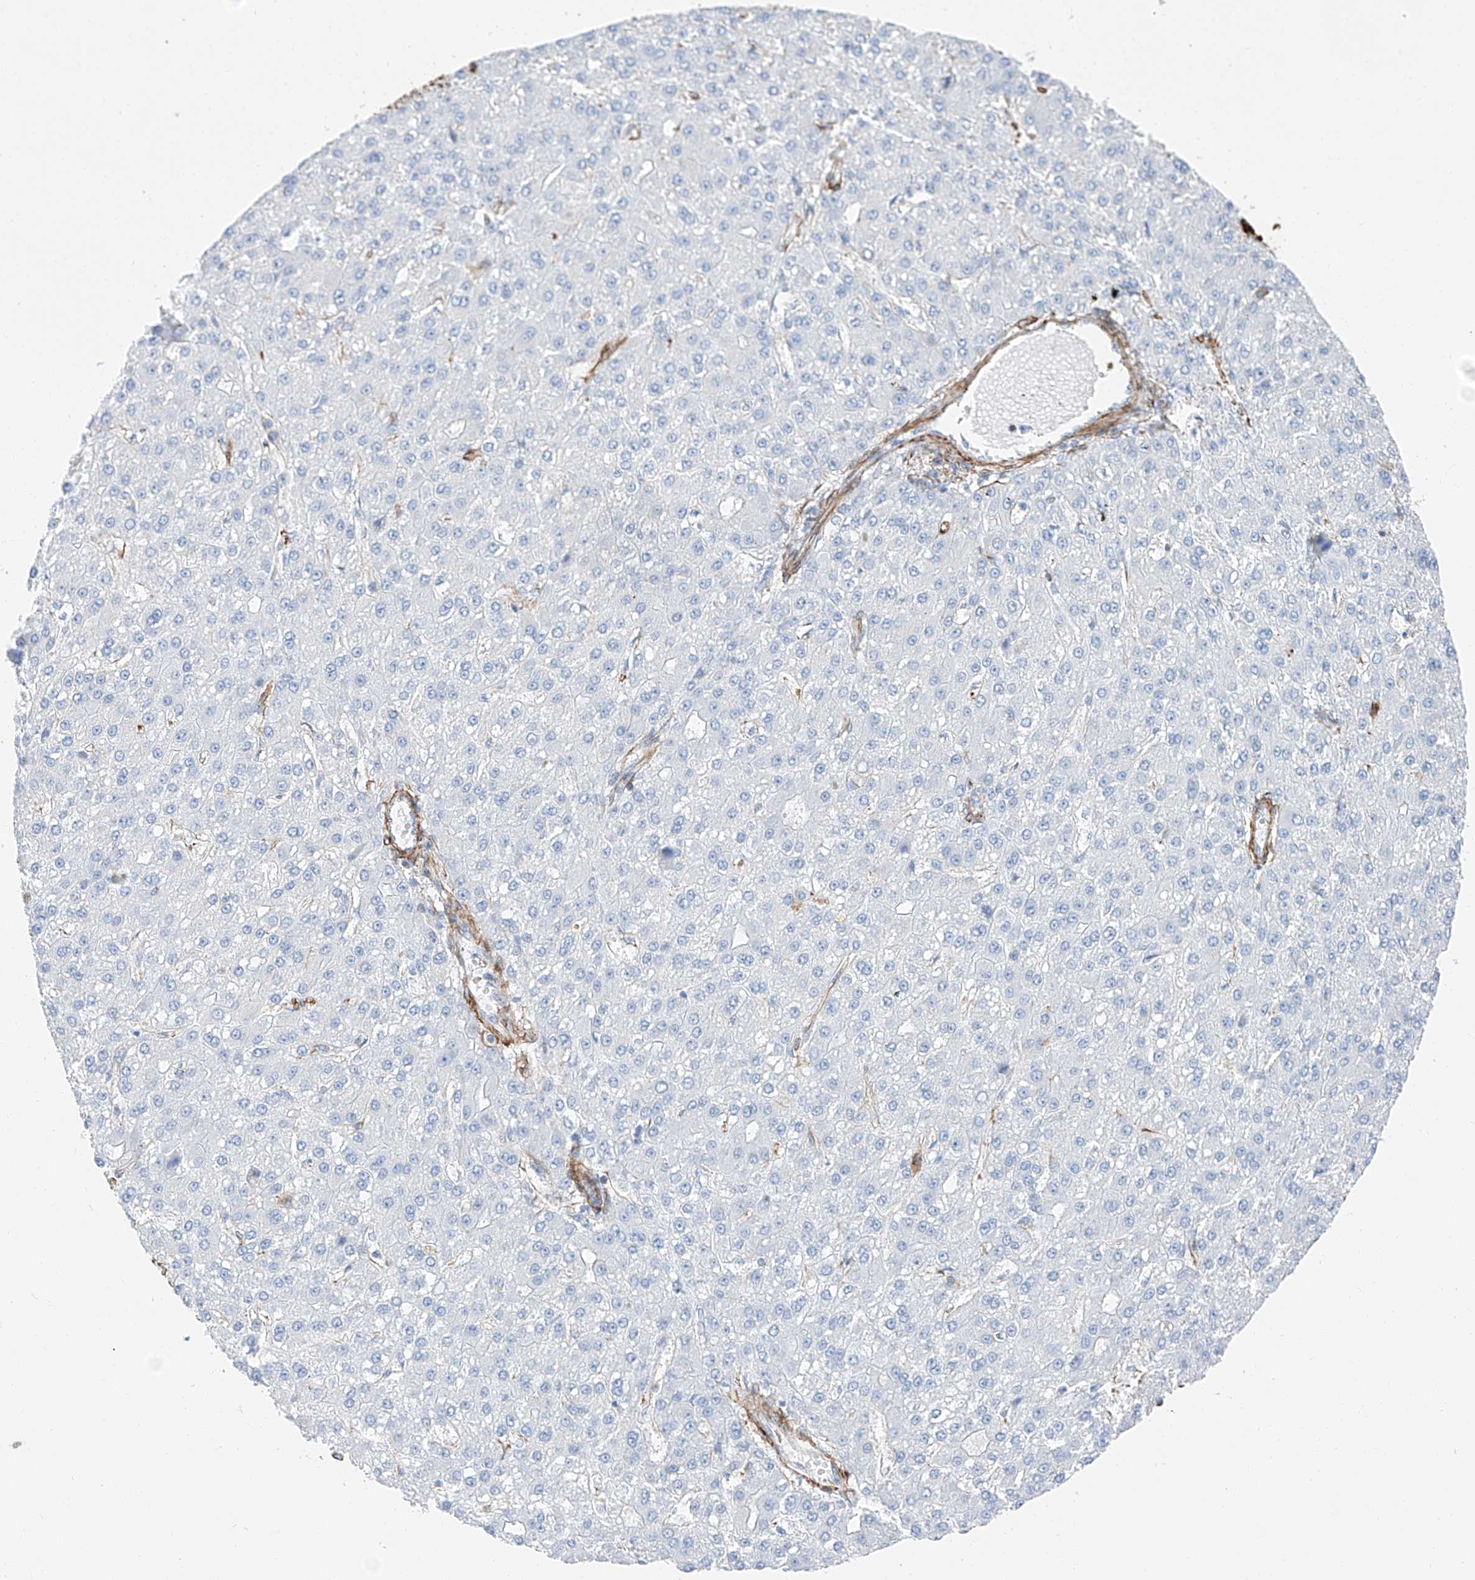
{"staining": {"intensity": "negative", "quantity": "none", "location": "none"}, "tissue": "liver cancer", "cell_type": "Tumor cells", "image_type": "cancer", "snomed": [{"axis": "morphology", "description": "Carcinoma, Hepatocellular, NOS"}, {"axis": "topography", "description": "Liver"}], "caption": "This is an IHC photomicrograph of hepatocellular carcinoma (liver). There is no positivity in tumor cells.", "gene": "ZNF804A", "patient": {"sex": "male", "age": 67}}